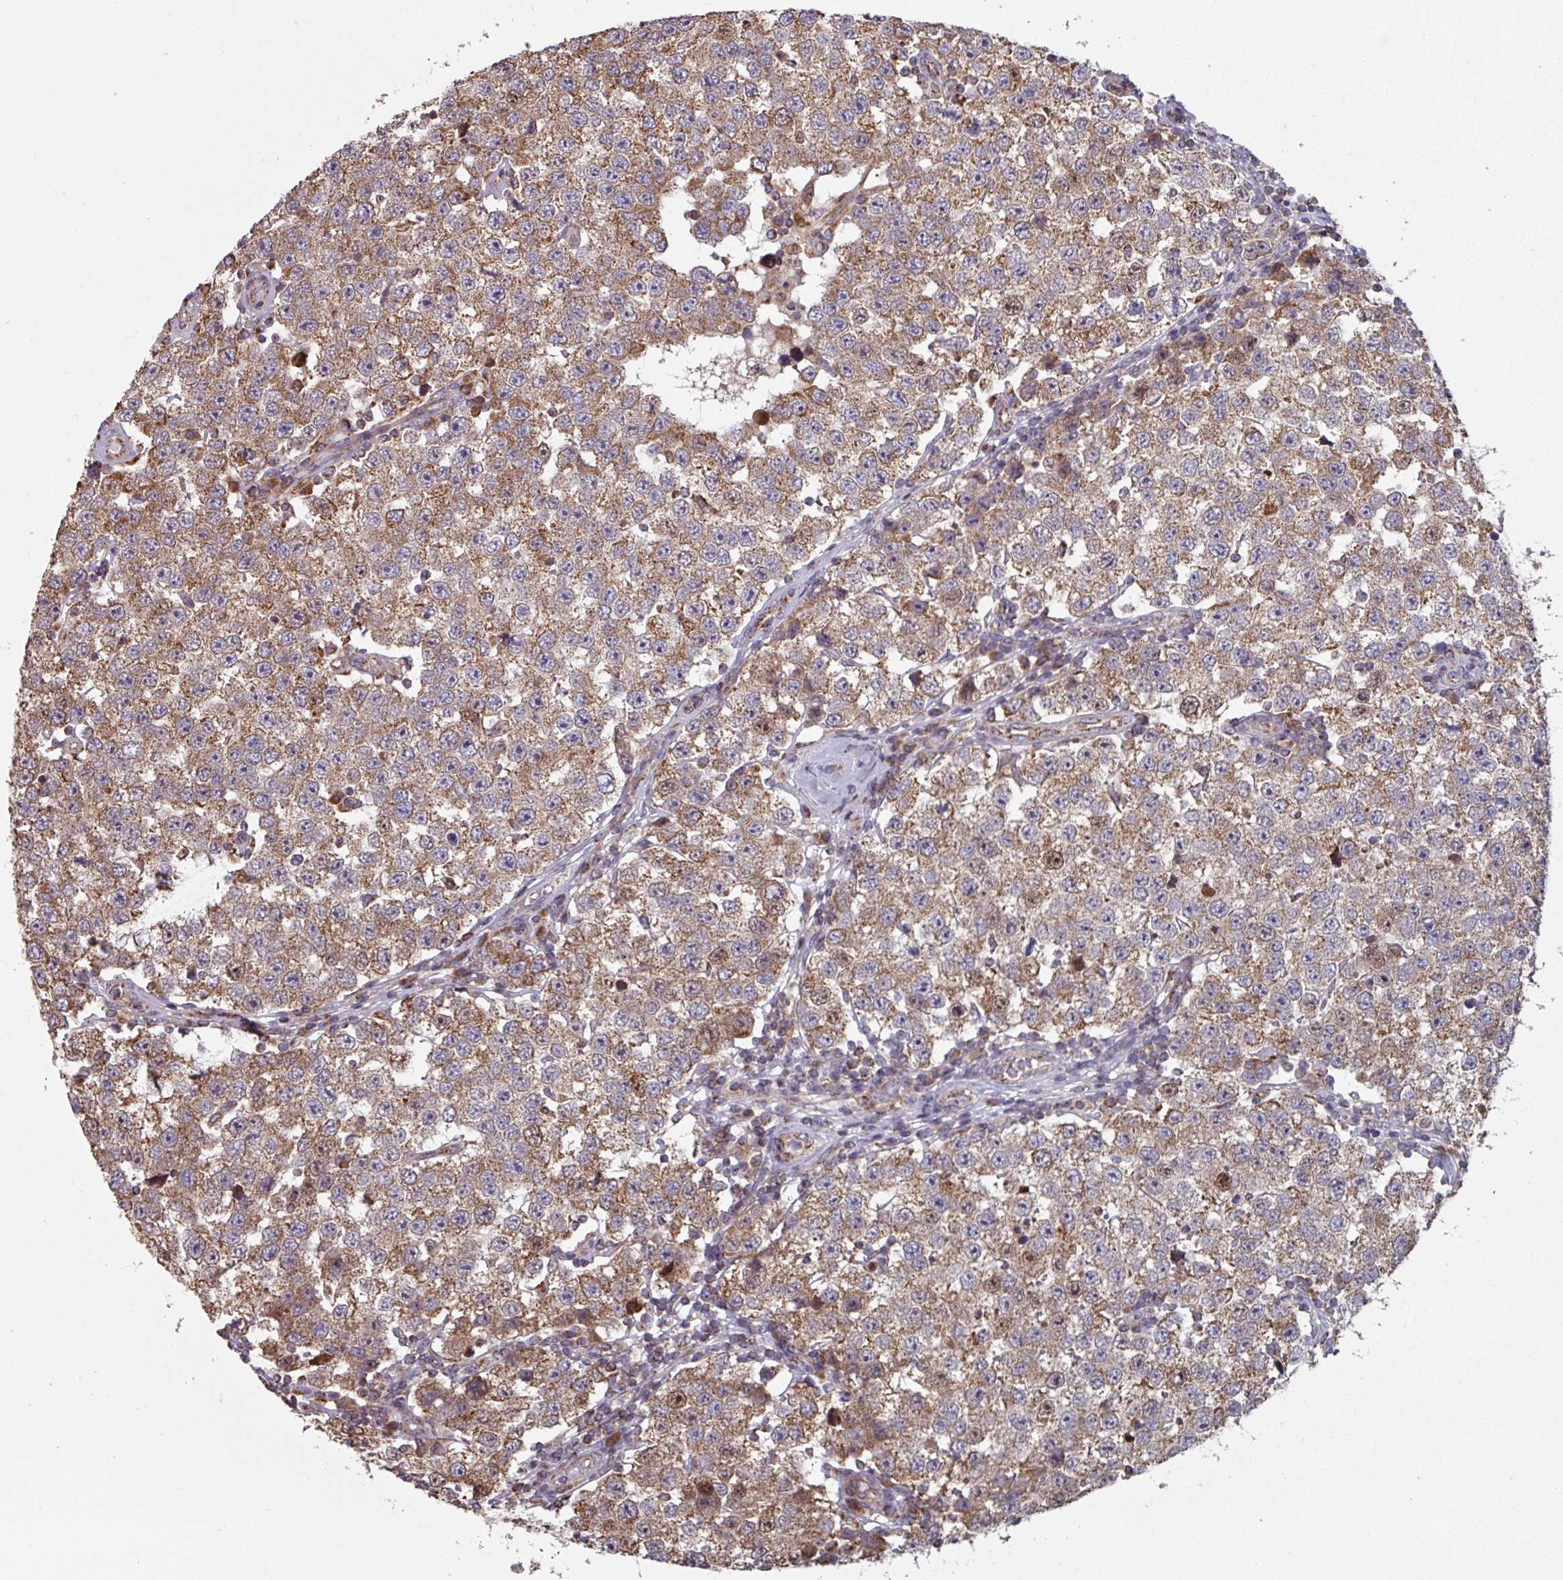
{"staining": {"intensity": "moderate", "quantity": ">75%", "location": "cytoplasmic/membranous"}, "tissue": "testis cancer", "cell_type": "Tumor cells", "image_type": "cancer", "snomed": [{"axis": "morphology", "description": "Seminoma, NOS"}, {"axis": "topography", "description": "Testis"}], "caption": "Immunohistochemistry (IHC) micrograph of seminoma (testis) stained for a protein (brown), which reveals medium levels of moderate cytoplasmic/membranous expression in approximately >75% of tumor cells.", "gene": "COX7C", "patient": {"sex": "male", "age": 34}}